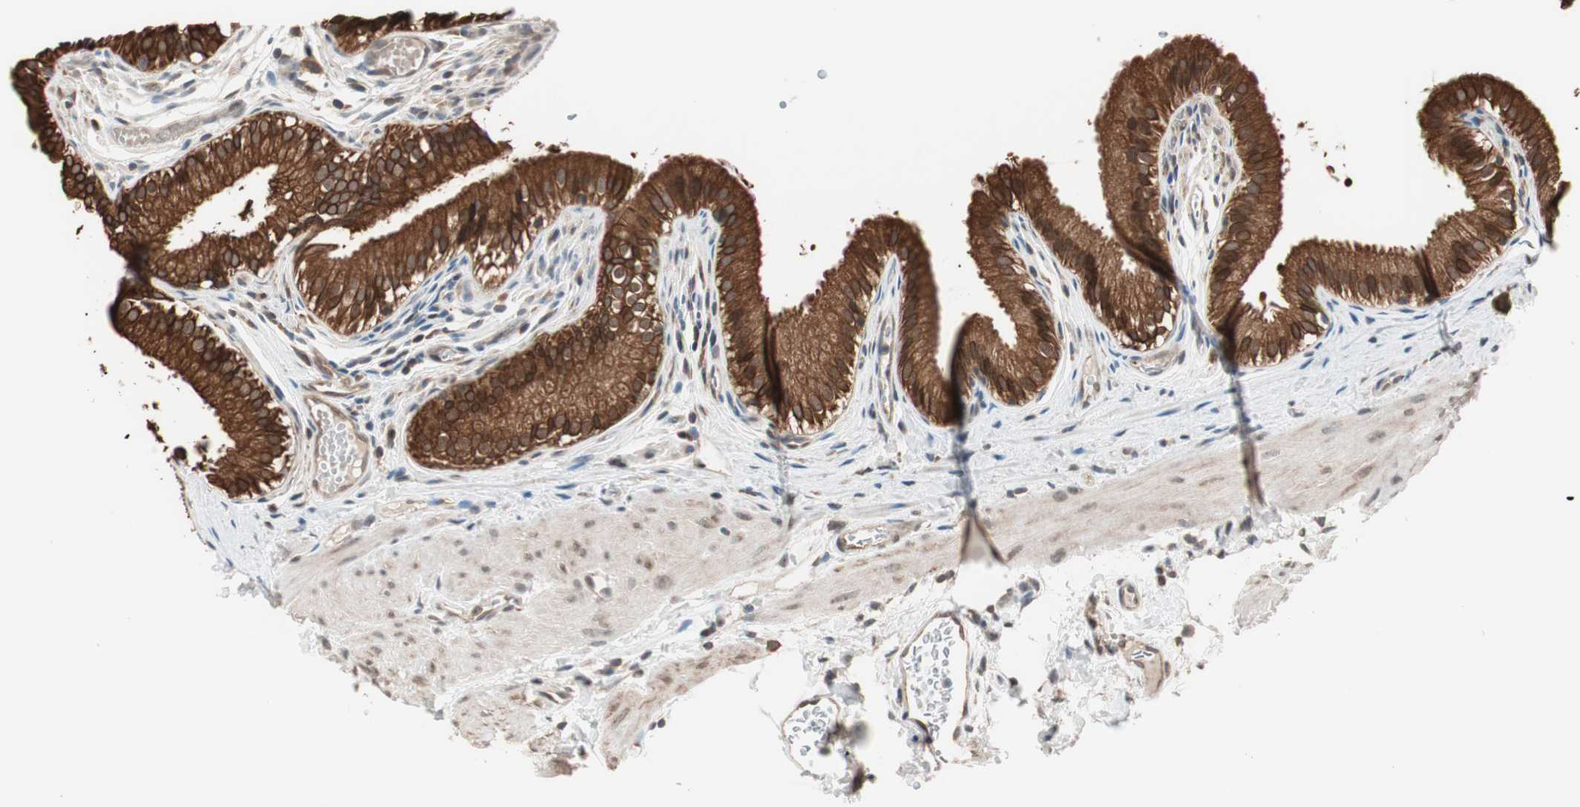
{"staining": {"intensity": "strong", "quantity": ">75%", "location": "cytoplasmic/membranous"}, "tissue": "gallbladder", "cell_type": "Glandular cells", "image_type": "normal", "snomed": [{"axis": "morphology", "description": "Normal tissue, NOS"}, {"axis": "topography", "description": "Gallbladder"}], "caption": "Protein expression analysis of benign human gallbladder reveals strong cytoplasmic/membranous expression in about >75% of glandular cells. (DAB (3,3'-diaminobenzidine) IHC with brightfield microscopy, high magnification).", "gene": "FBXO5", "patient": {"sex": "female", "age": 26}}